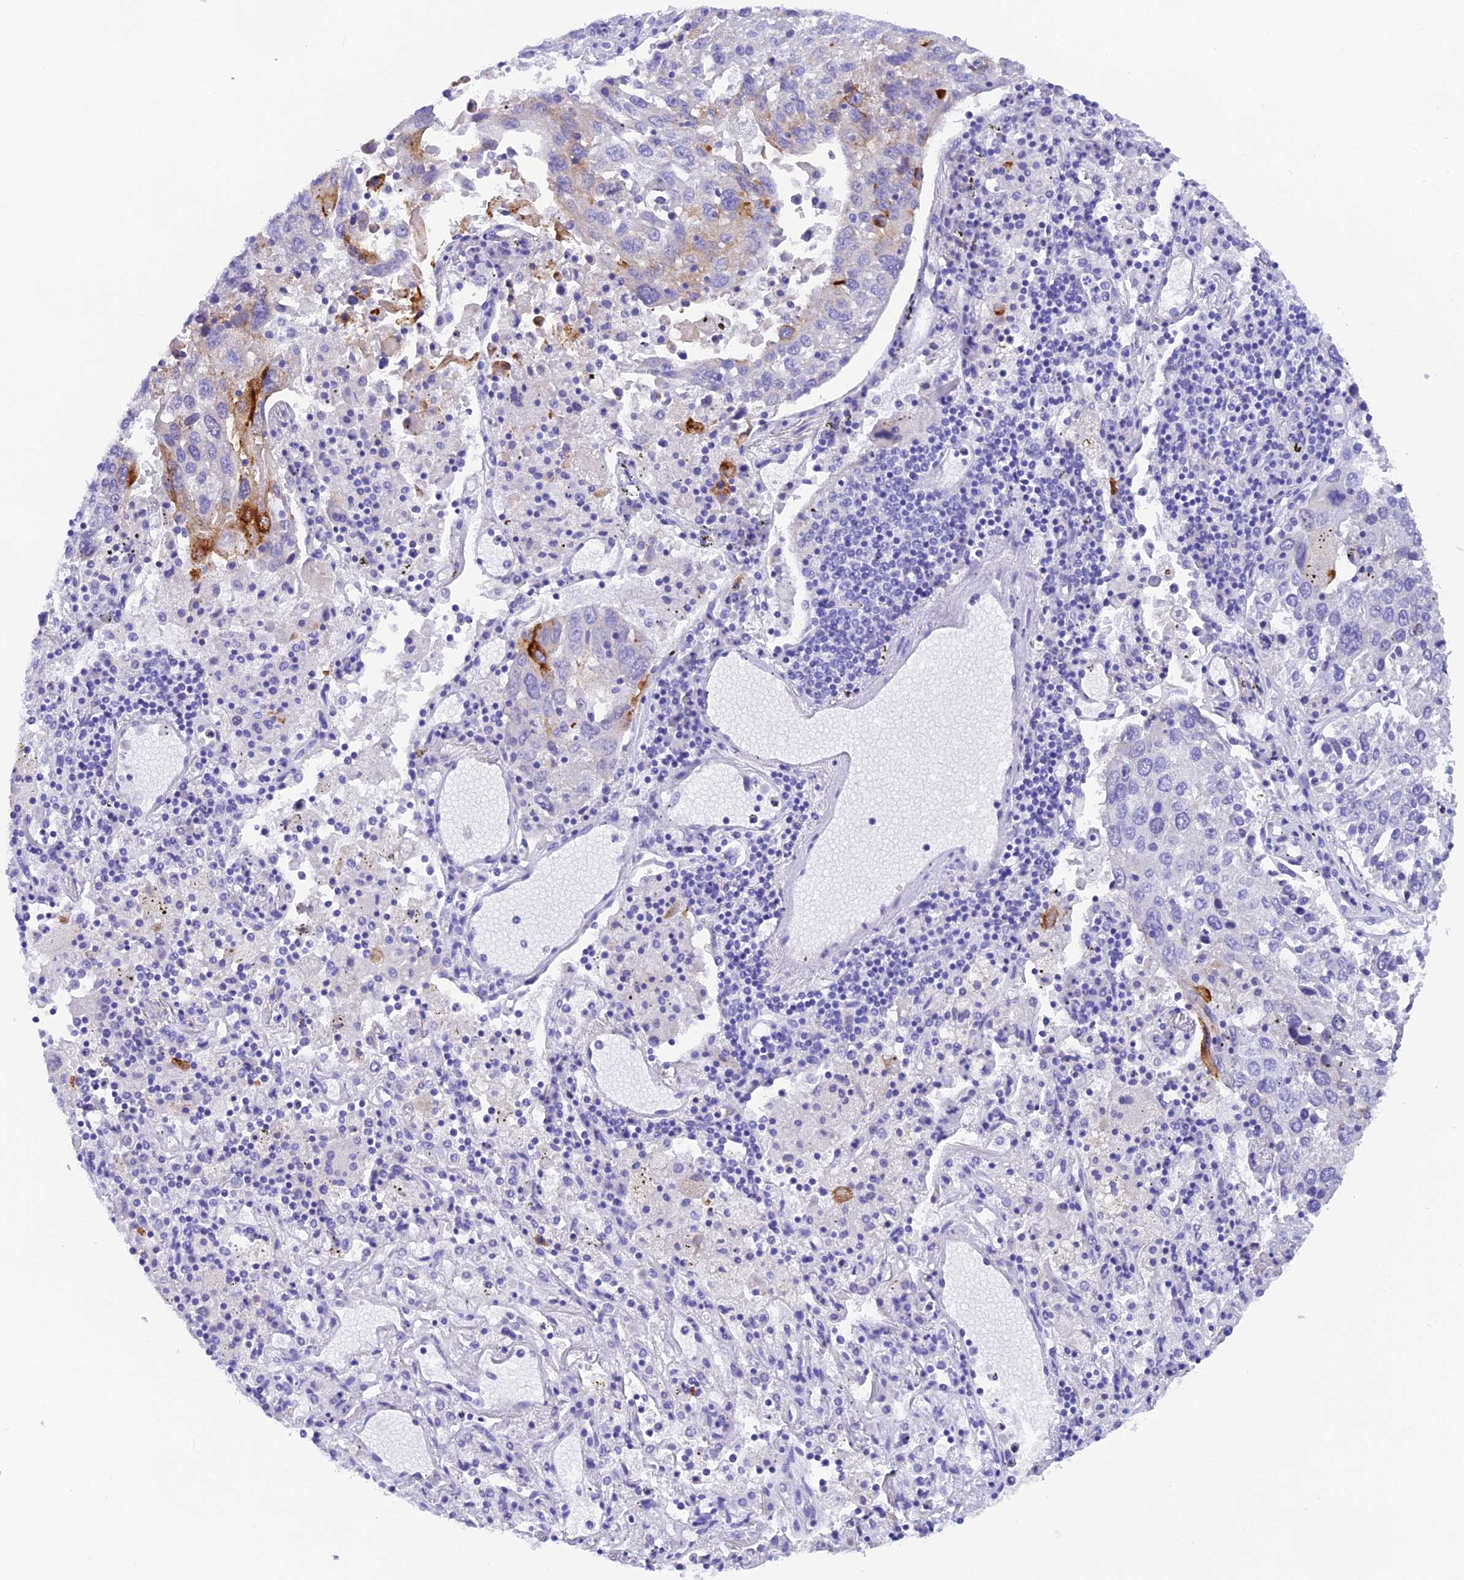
{"staining": {"intensity": "moderate", "quantity": "<25%", "location": "cytoplasmic/membranous"}, "tissue": "lung cancer", "cell_type": "Tumor cells", "image_type": "cancer", "snomed": [{"axis": "morphology", "description": "Squamous cell carcinoma, NOS"}, {"axis": "topography", "description": "Lung"}], "caption": "Human squamous cell carcinoma (lung) stained with a protein marker exhibits moderate staining in tumor cells.", "gene": "KDELR3", "patient": {"sex": "male", "age": 65}}